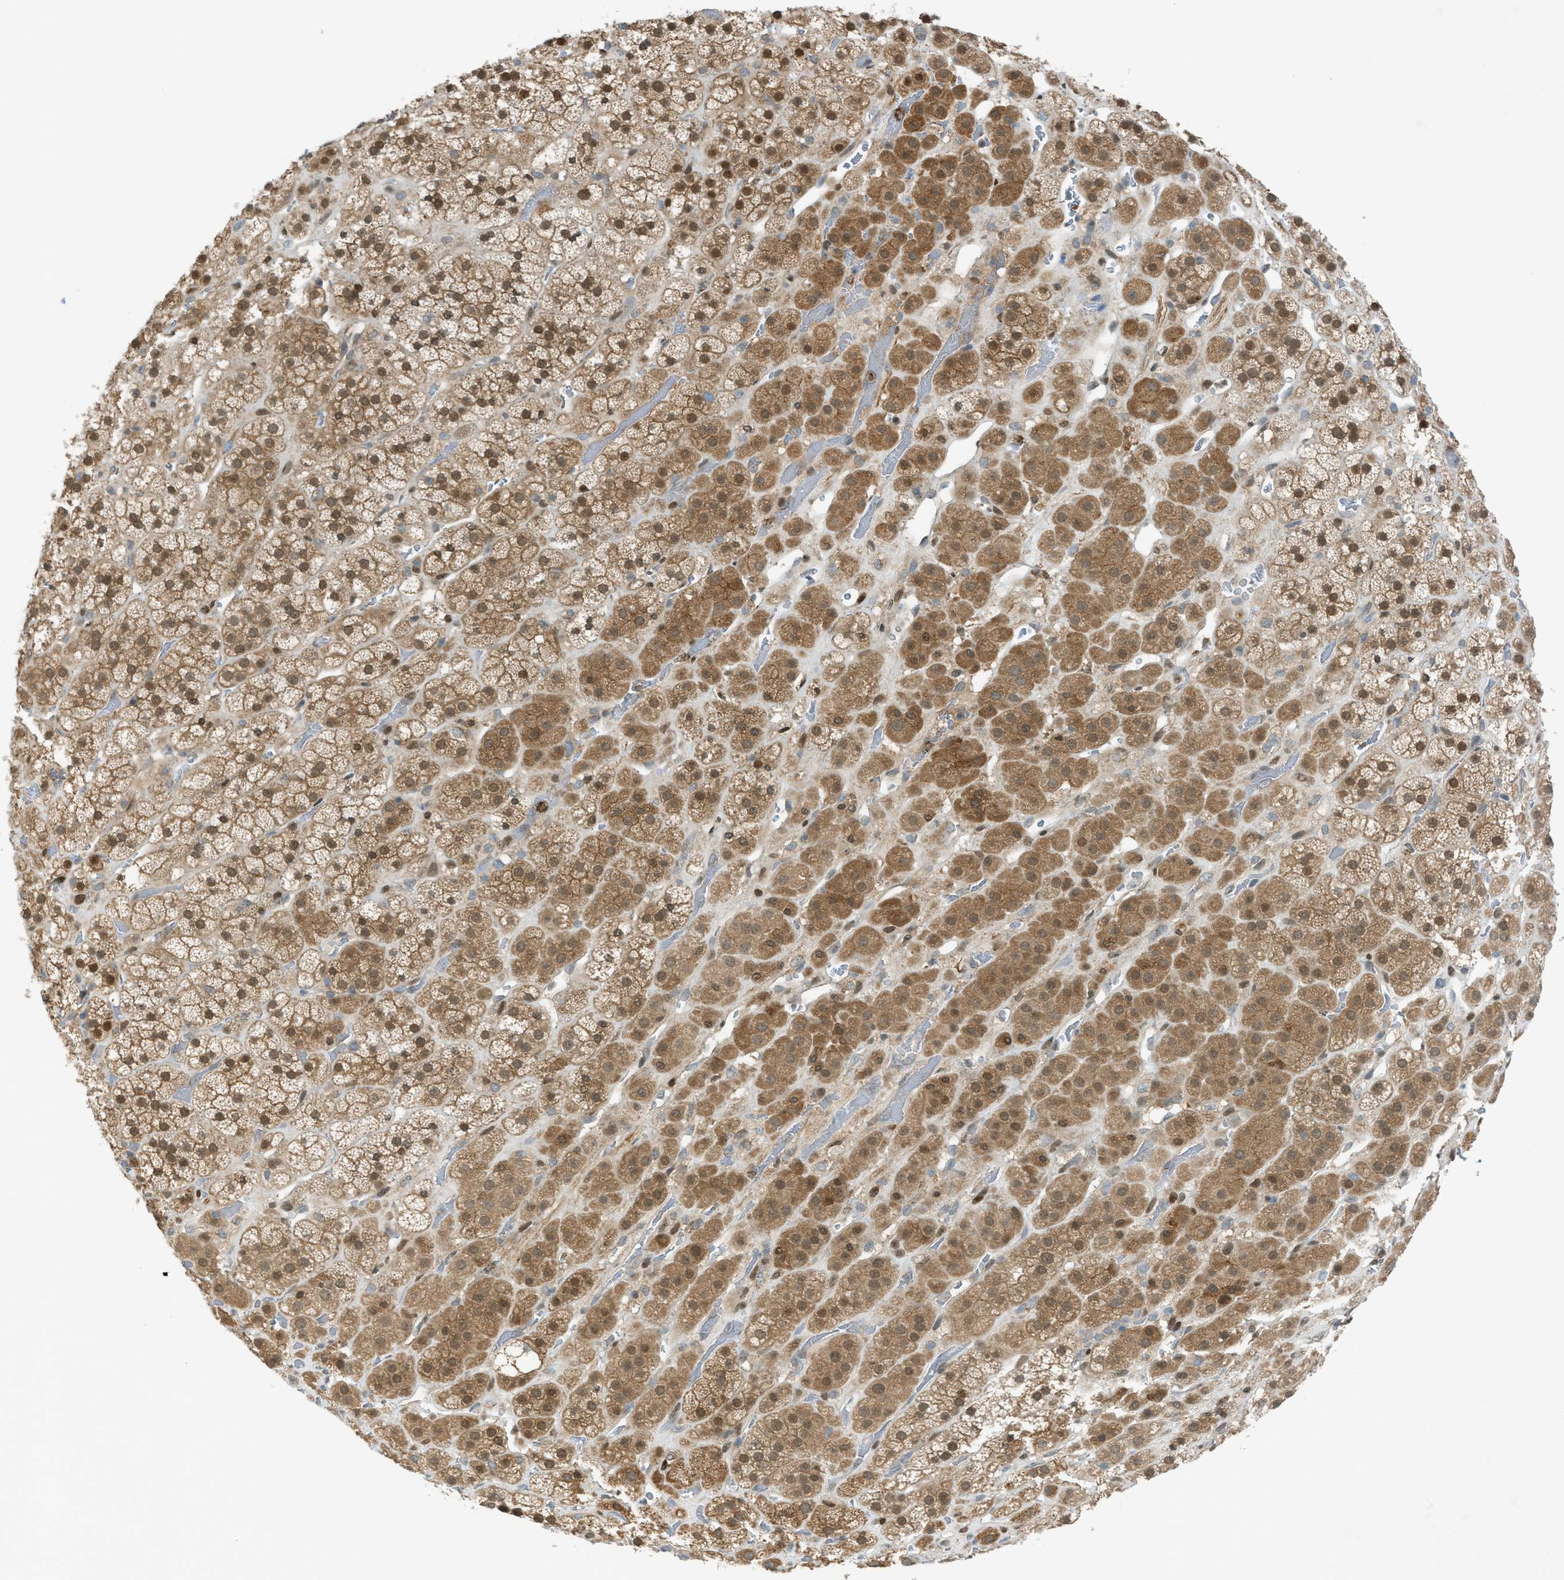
{"staining": {"intensity": "moderate", "quantity": ">75%", "location": "cytoplasmic/membranous,nuclear"}, "tissue": "adrenal gland", "cell_type": "Glandular cells", "image_type": "normal", "snomed": [{"axis": "morphology", "description": "Normal tissue, NOS"}, {"axis": "topography", "description": "Adrenal gland"}], "caption": "Immunohistochemical staining of benign adrenal gland shows >75% levels of moderate cytoplasmic/membranous,nuclear protein expression in approximately >75% of glandular cells. (brown staining indicates protein expression, while blue staining denotes nuclei).", "gene": "DYRK1A", "patient": {"sex": "male", "age": 56}}